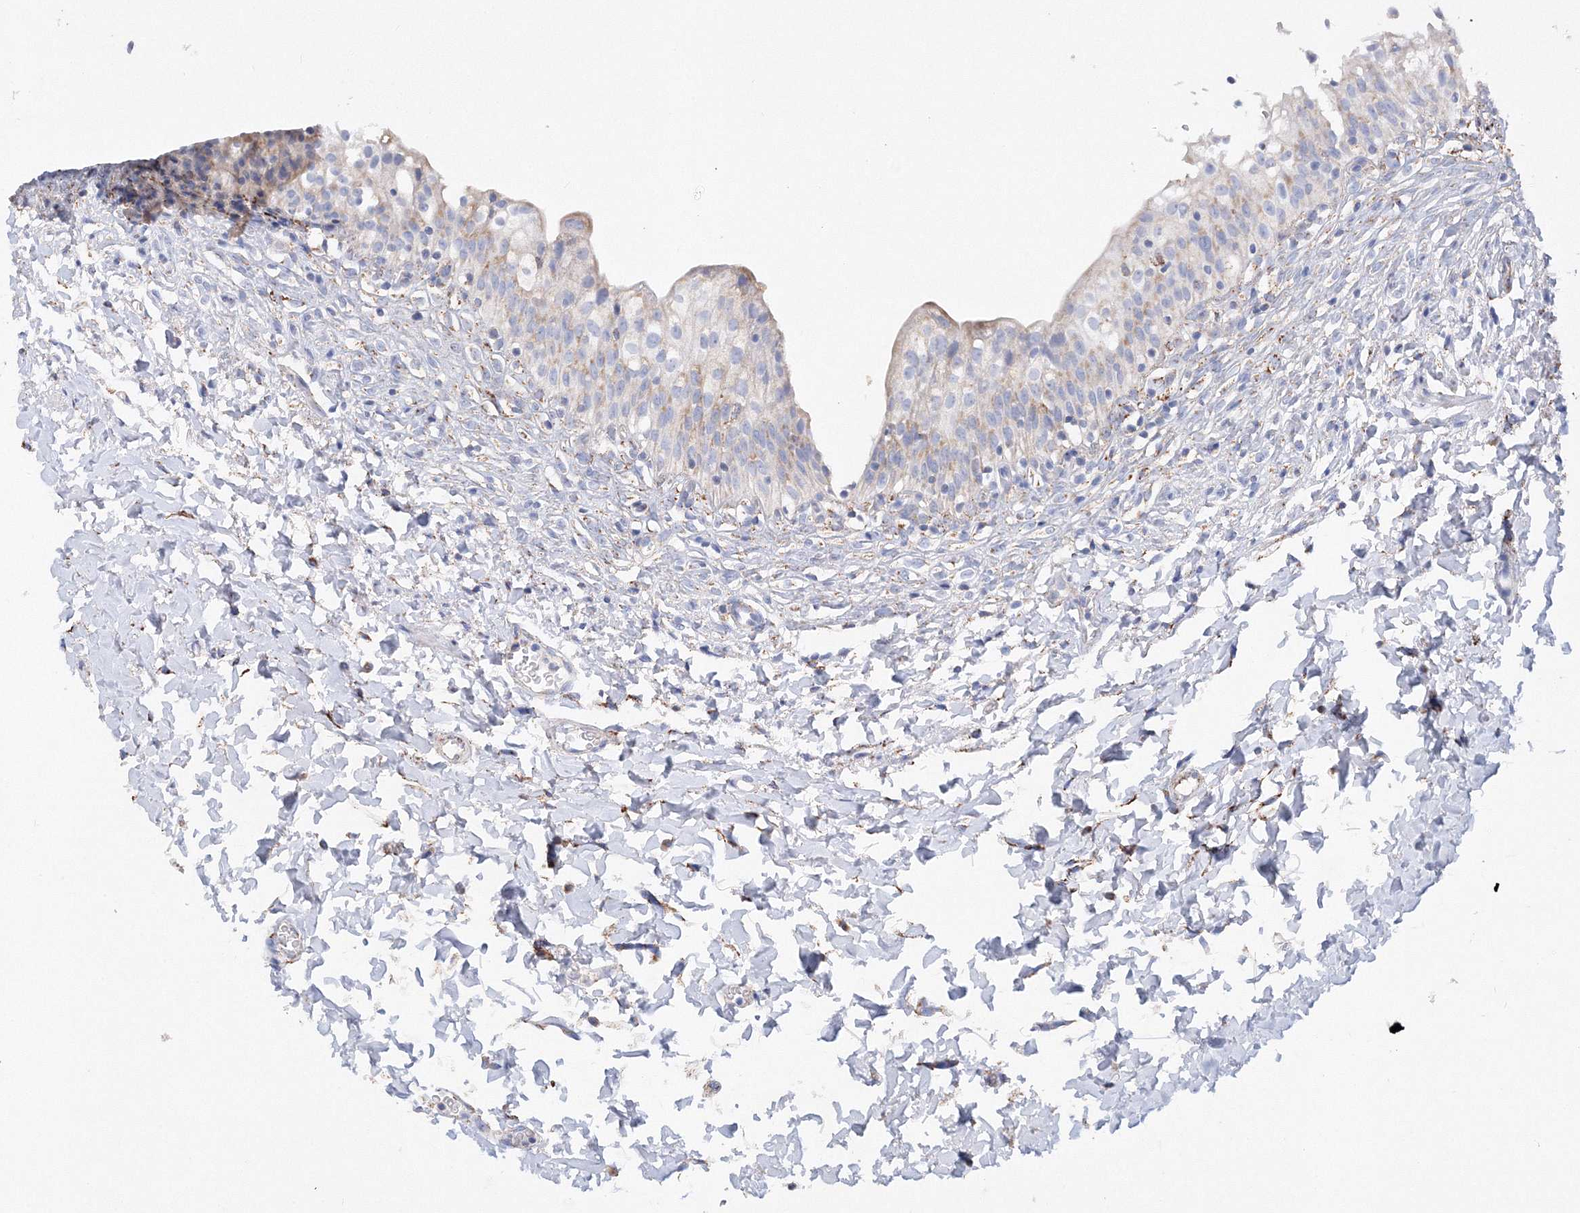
{"staining": {"intensity": "moderate", "quantity": "25%-75%", "location": "cytoplasmic/membranous"}, "tissue": "urinary bladder", "cell_type": "Urothelial cells", "image_type": "normal", "snomed": [{"axis": "morphology", "description": "Normal tissue, NOS"}, {"axis": "topography", "description": "Urinary bladder"}], "caption": "This is an image of immunohistochemistry staining of normal urinary bladder, which shows moderate staining in the cytoplasmic/membranous of urothelial cells.", "gene": "MERTK", "patient": {"sex": "male", "age": 55}}